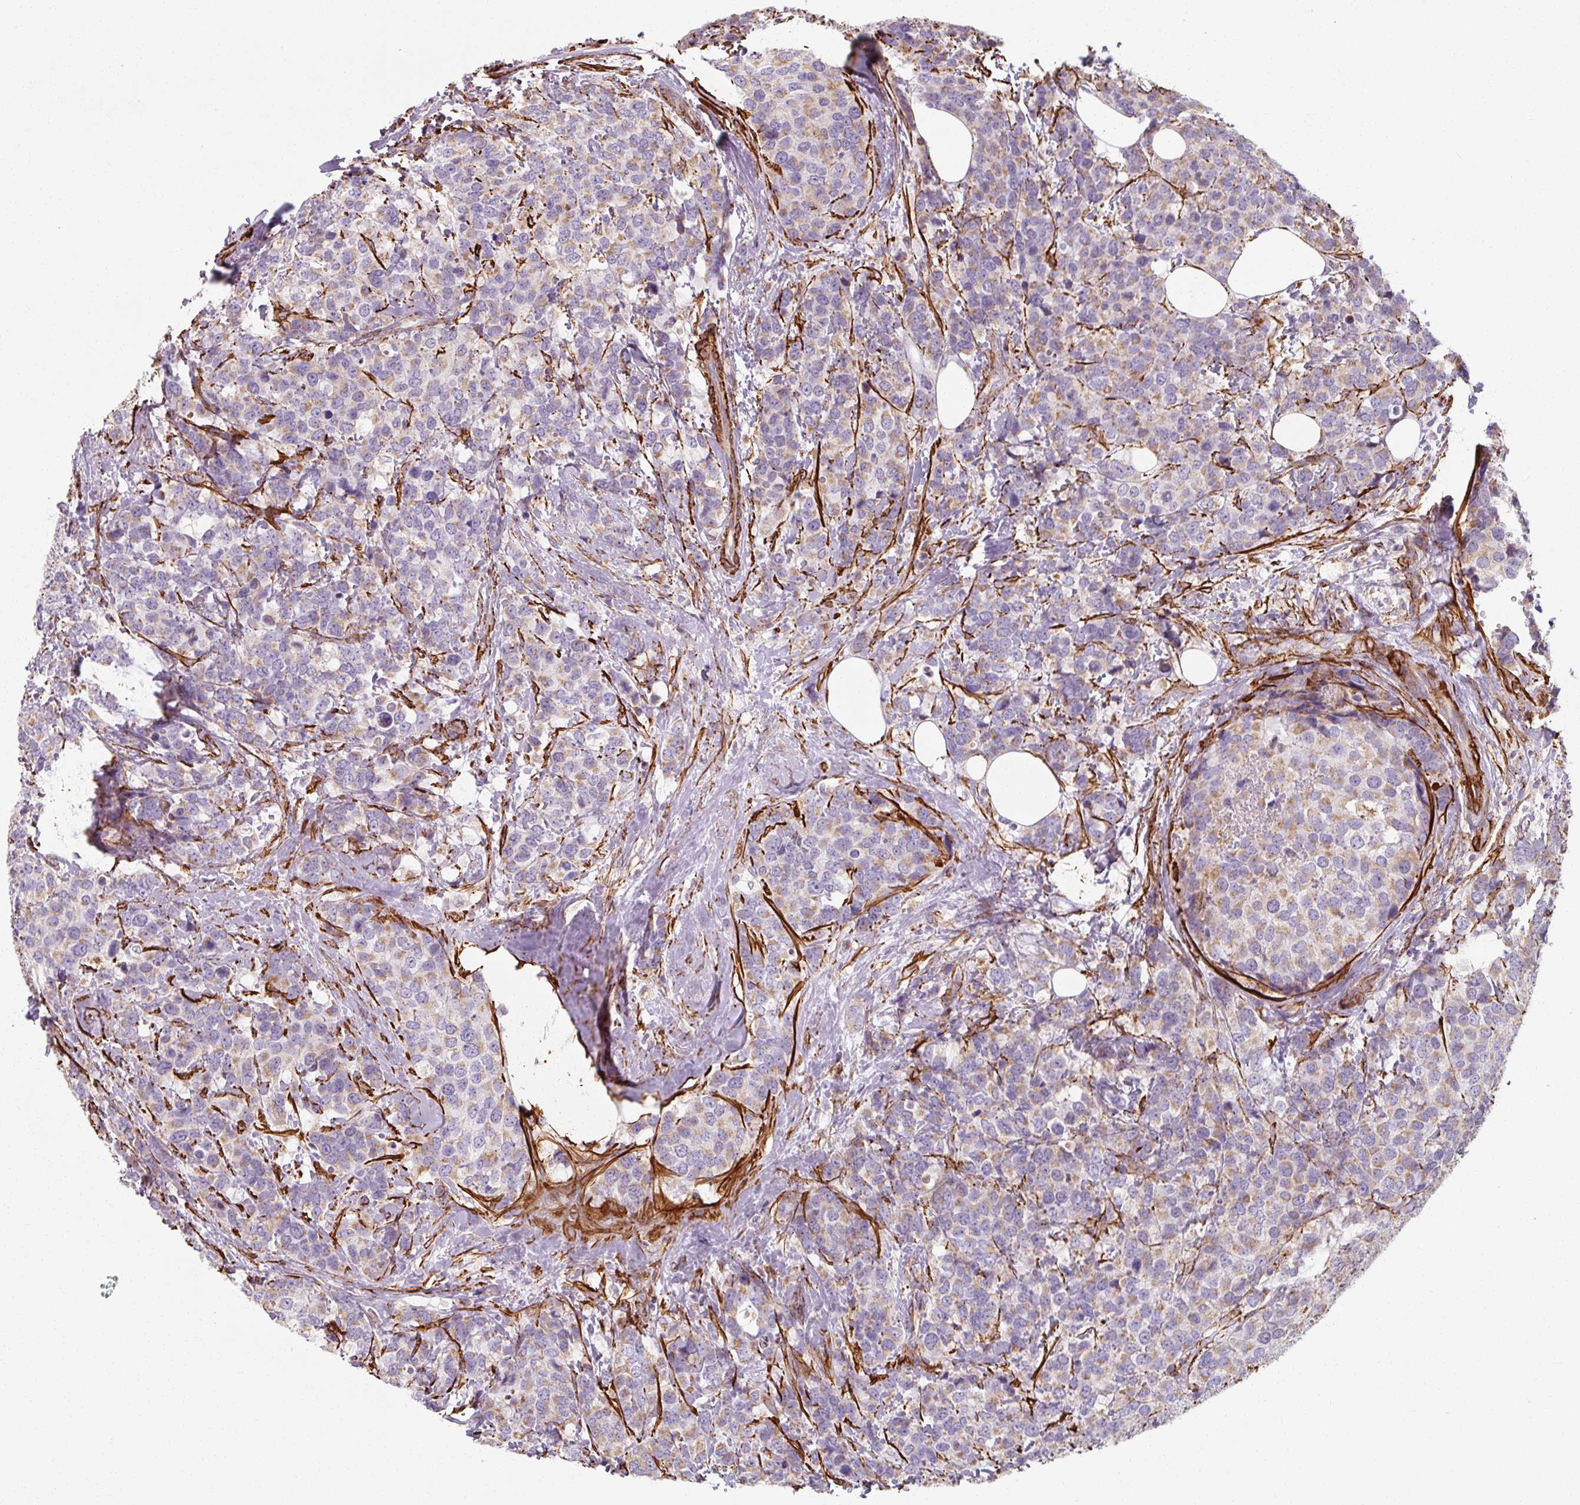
{"staining": {"intensity": "weak", "quantity": "25%-75%", "location": "cytoplasmic/membranous"}, "tissue": "breast cancer", "cell_type": "Tumor cells", "image_type": "cancer", "snomed": [{"axis": "morphology", "description": "Lobular carcinoma"}, {"axis": "topography", "description": "Breast"}], "caption": "A high-resolution micrograph shows immunohistochemistry staining of breast lobular carcinoma, which displays weak cytoplasmic/membranous expression in approximately 25%-75% of tumor cells. (DAB = brown stain, brightfield microscopy at high magnification).", "gene": "MRPS5", "patient": {"sex": "female", "age": 59}}